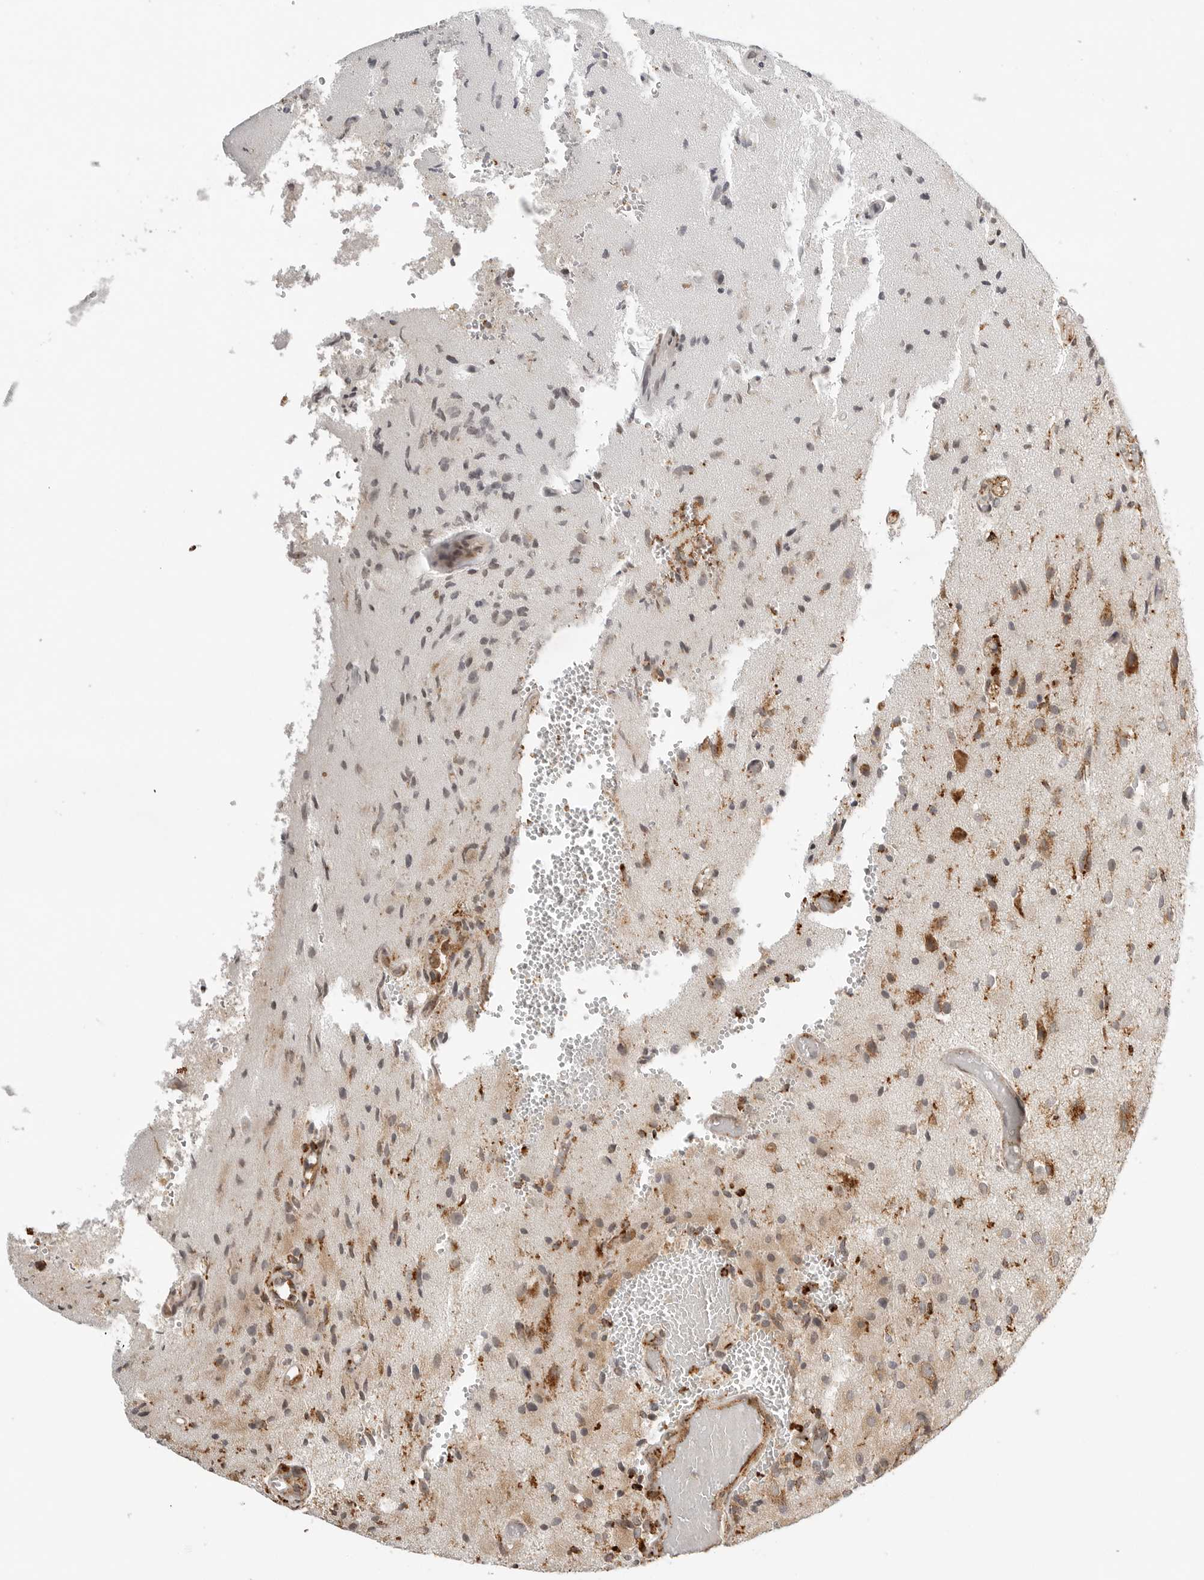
{"staining": {"intensity": "moderate", "quantity": ">75%", "location": "cytoplasmic/membranous"}, "tissue": "glioma", "cell_type": "Tumor cells", "image_type": "cancer", "snomed": [{"axis": "morphology", "description": "Normal tissue, NOS"}, {"axis": "morphology", "description": "Glioma, malignant, High grade"}, {"axis": "topography", "description": "Cerebral cortex"}], "caption": "This image demonstrates immunohistochemistry staining of glioma, with medium moderate cytoplasmic/membranous staining in about >75% of tumor cells.", "gene": "IDUA", "patient": {"sex": "male", "age": 77}}